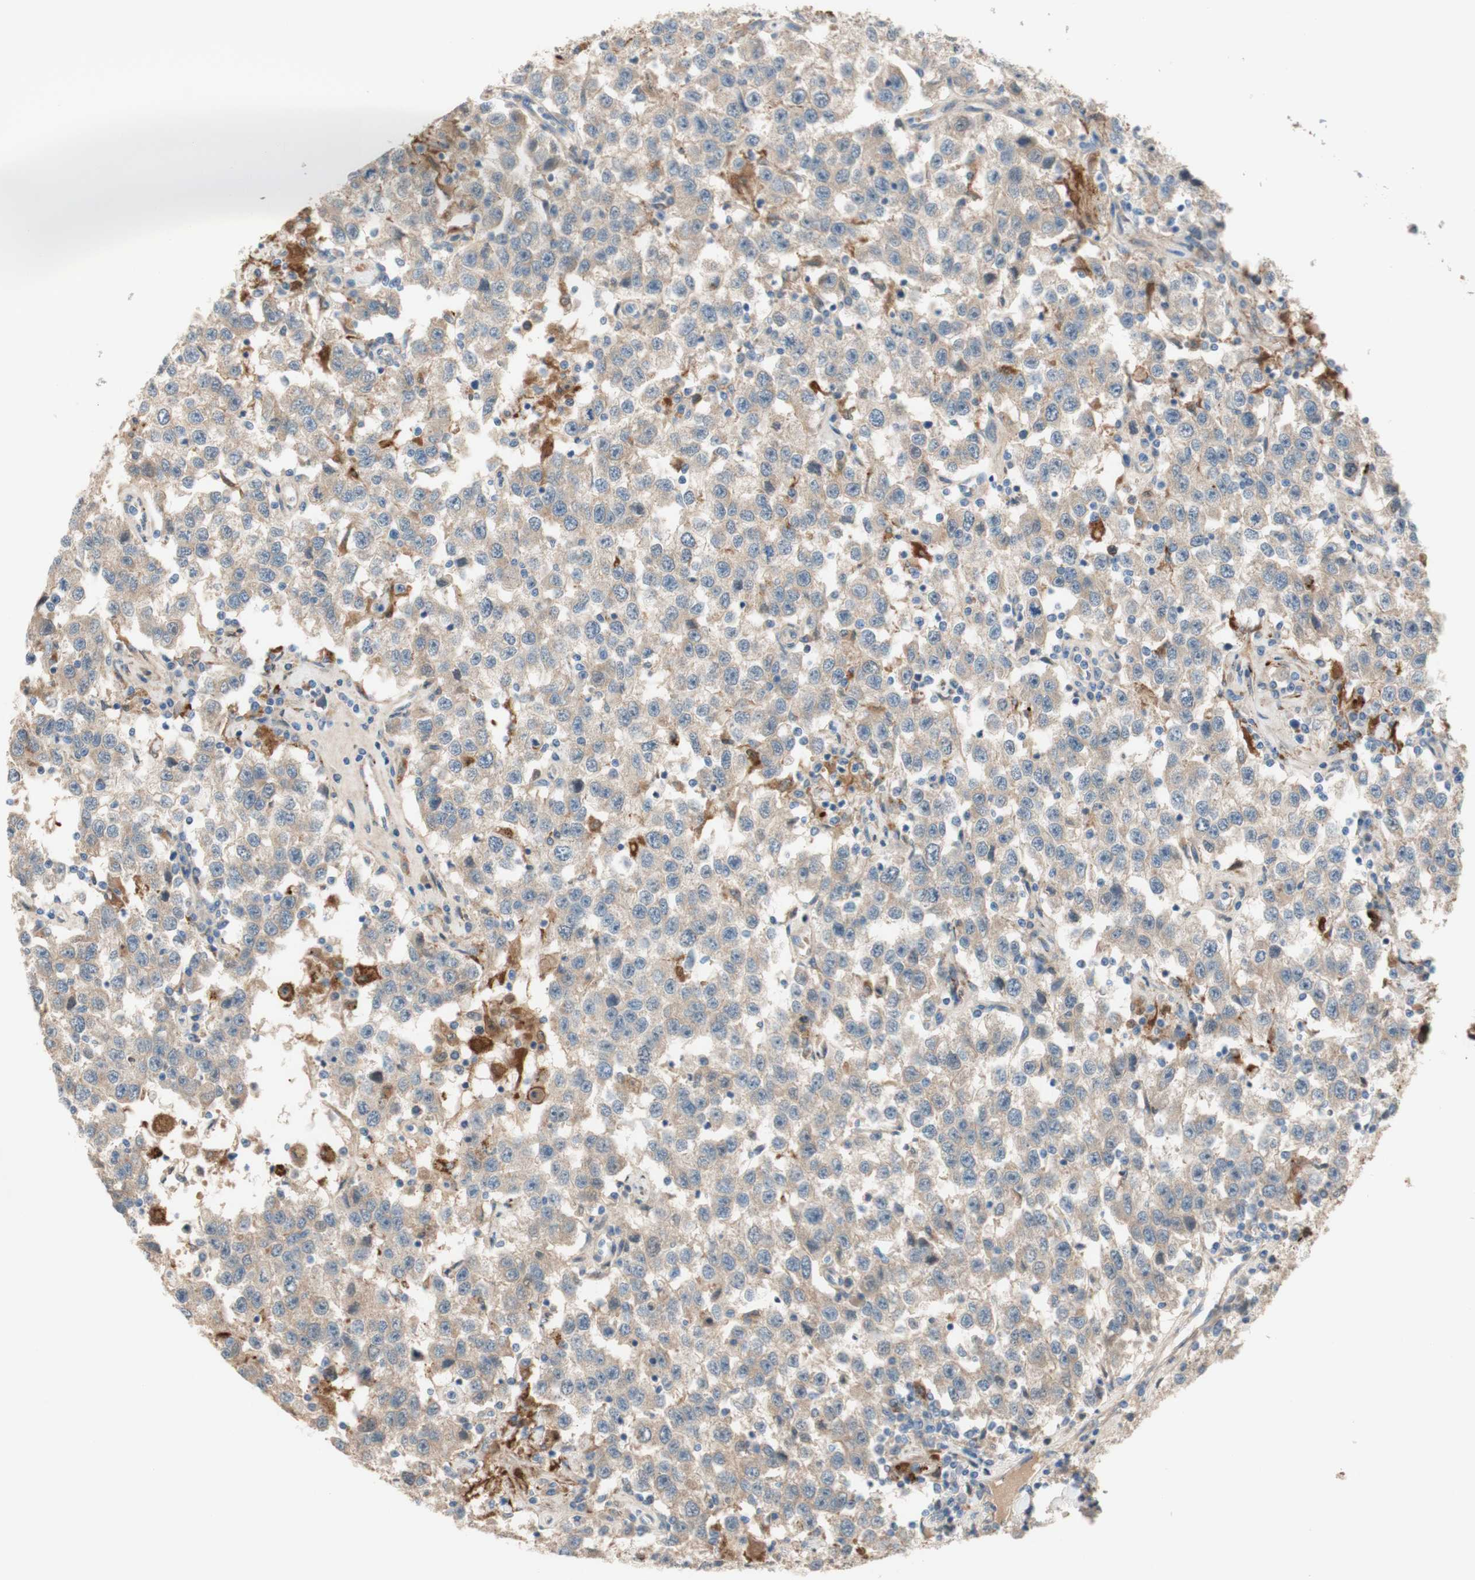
{"staining": {"intensity": "weak", "quantity": ">75%", "location": "cytoplasmic/membranous"}, "tissue": "testis cancer", "cell_type": "Tumor cells", "image_type": "cancer", "snomed": [{"axis": "morphology", "description": "Seminoma, NOS"}, {"axis": "topography", "description": "Testis"}], "caption": "Immunohistochemical staining of testis cancer demonstrates low levels of weak cytoplasmic/membranous protein staining in about >75% of tumor cells. (brown staining indicates protein expression, while blue staining denotes nuclei).", "gene": "PTPN21", "patient": {"sex": "male", "age": 41}}